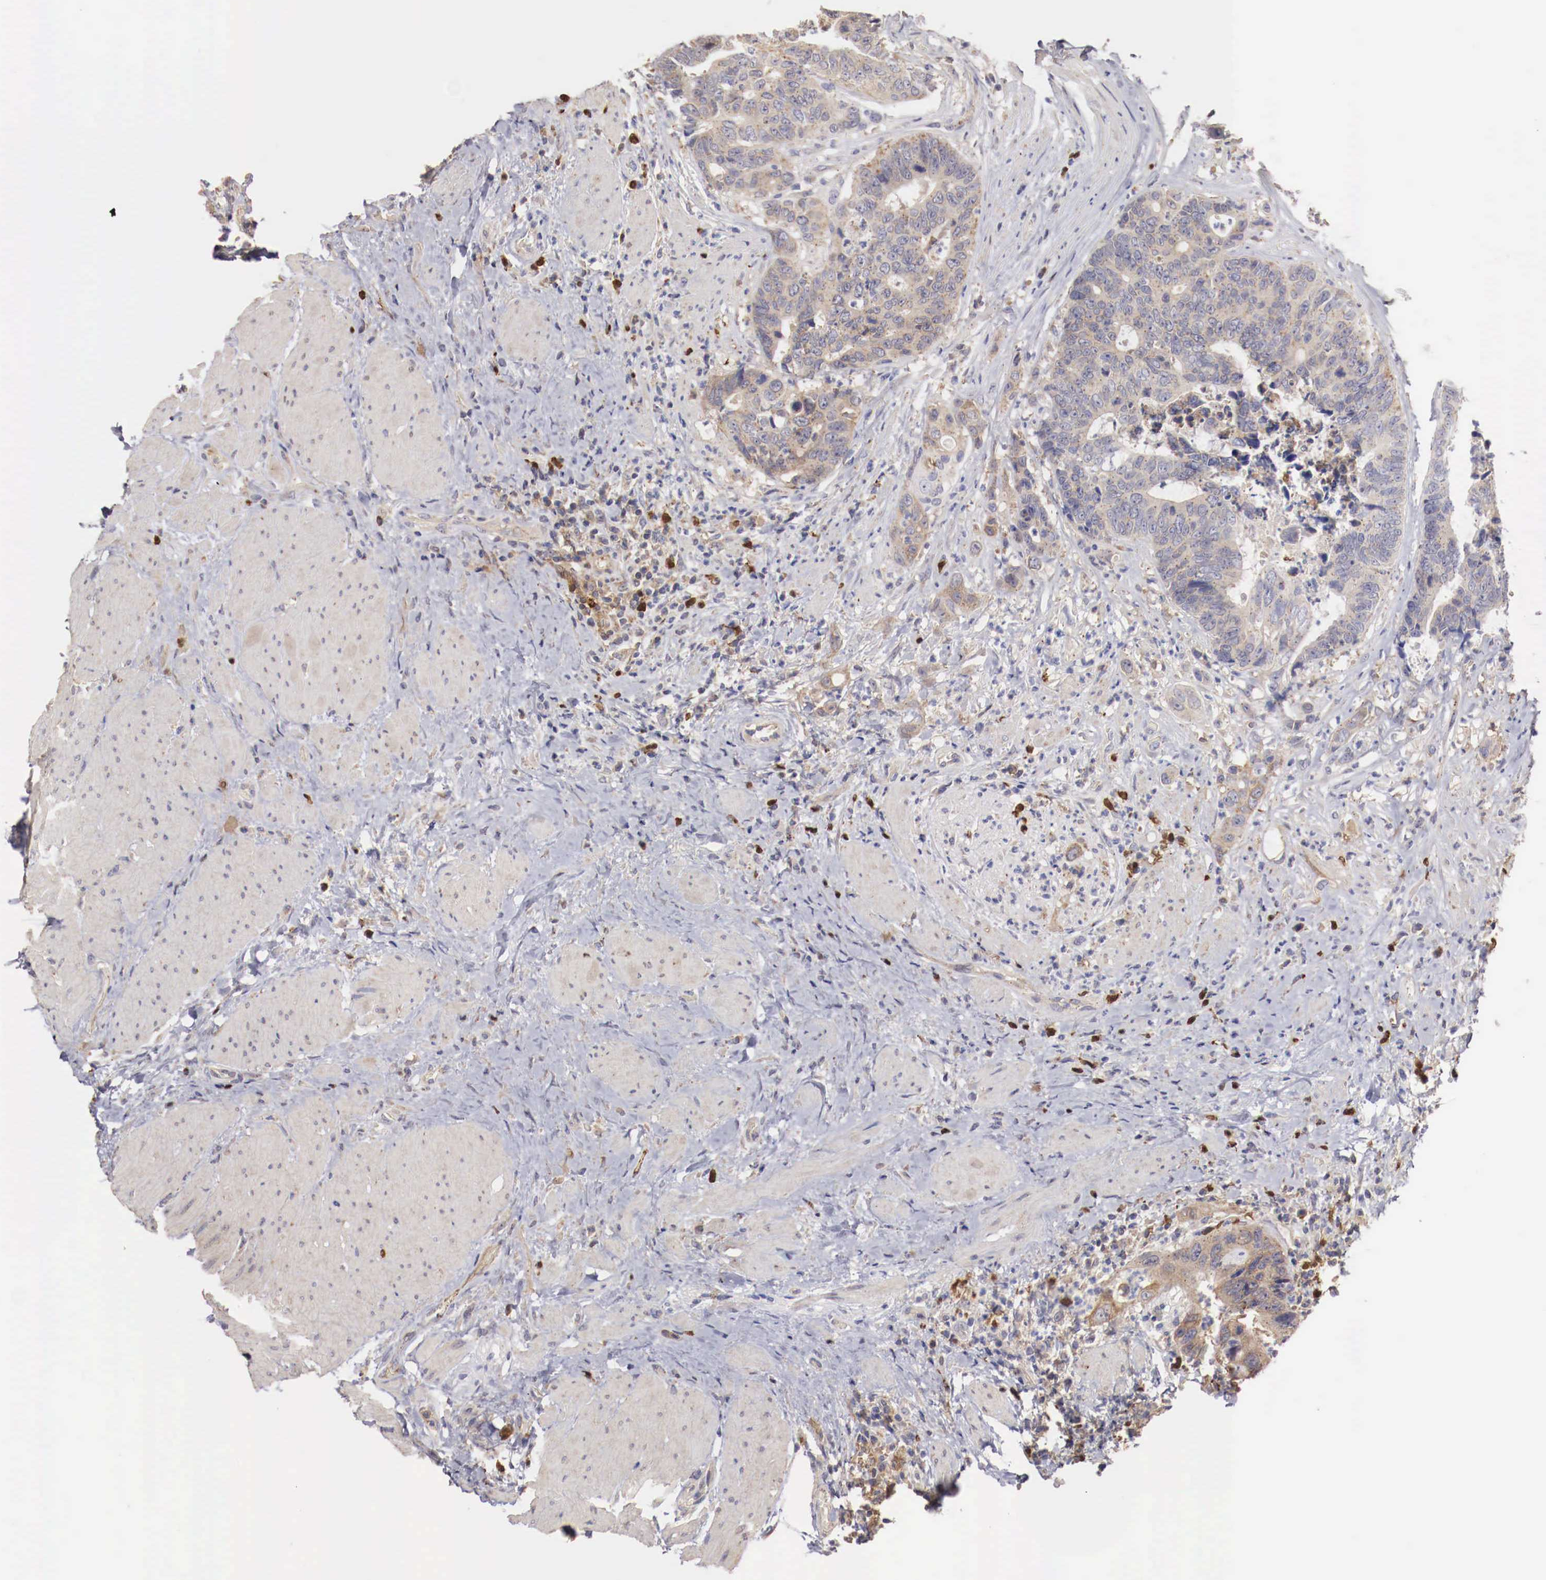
{"staining": {"intensity": "weak", "quantity": "25%-75%", "location": "cytoplasmic/membranous"}, "tissue": "colorectal cancer", "cell_type": "Tumor cells", "image_type": "cancer", "snomed": [{"axis": "morphology", "description": "Adenocarcinoma, NOS"}, {"axis": "topography", "description": "Rectum"}], "caption": "Adenocarcinoma (colorectal) was stained to show a protein in brown. There is low levels of weak cytoplasmic/membranous expression in about 25%-75% of tumor cells. The protein is shown in brown color, while the nuclei are stained blue.", "gene": "PITPNA", "patient": {"sex": "female", "age": 65}}